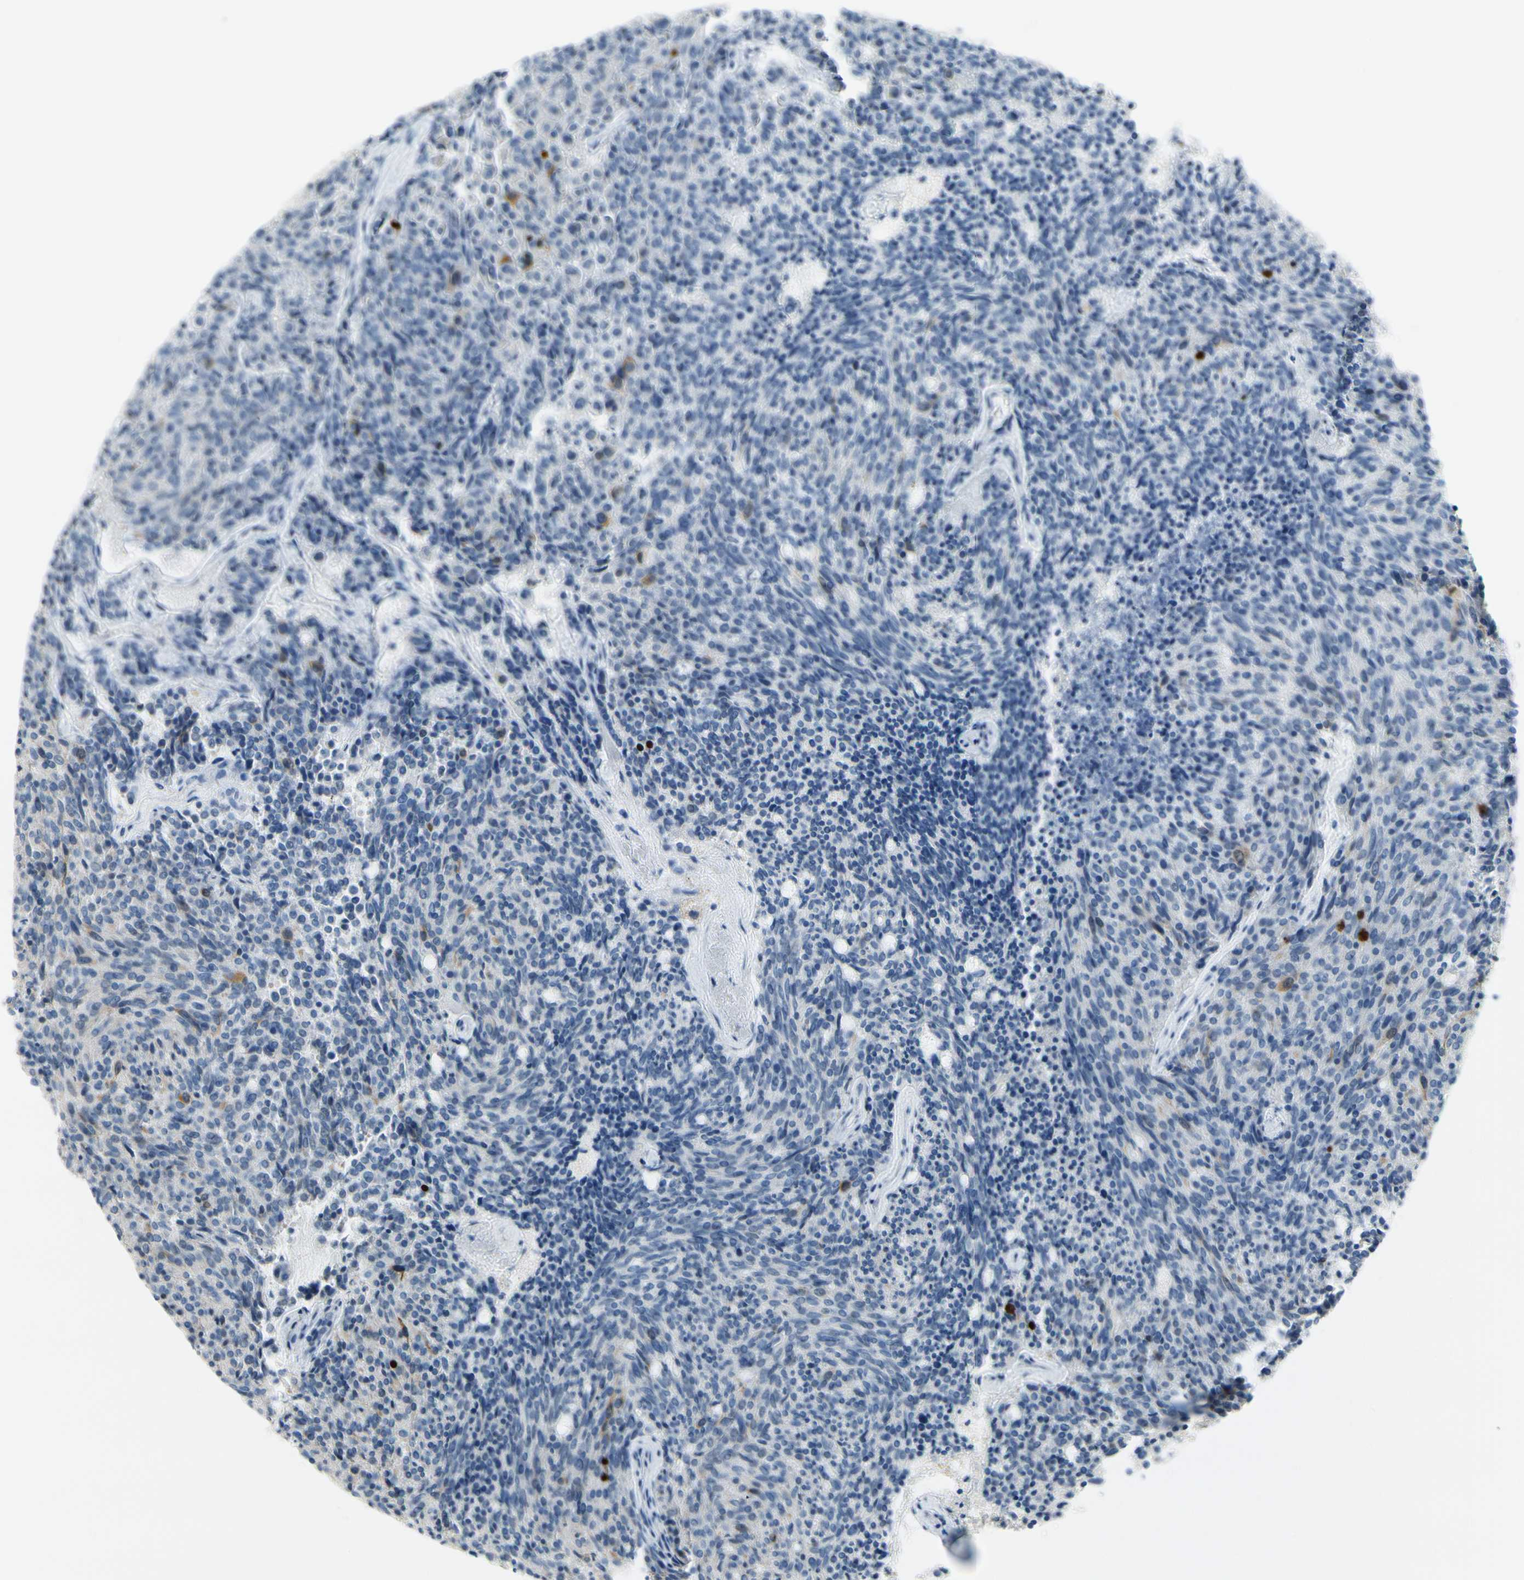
{"staining": {"intensity": "moderate", "quantity": "<25%", "location": "cytoplasmic/membranous"}, "tissue": "carcinoid", "cell_type": "Tumor cells", "image_type": "cancer", "snomed": [{"axis": "morphology", "description": "Carcinoid, malignant, NOS"}, {"axis": "topography", "description": "Pancreas"}], "caption": "Protein positivity by immunohistochemistry (IHC) shows moderate cytoplasmic/membranous expression in approximately <25% of tumor cells in carcinoid (malignant).", "gene": "CKAP2", "patient": {"sex": "female", "age": 54}}